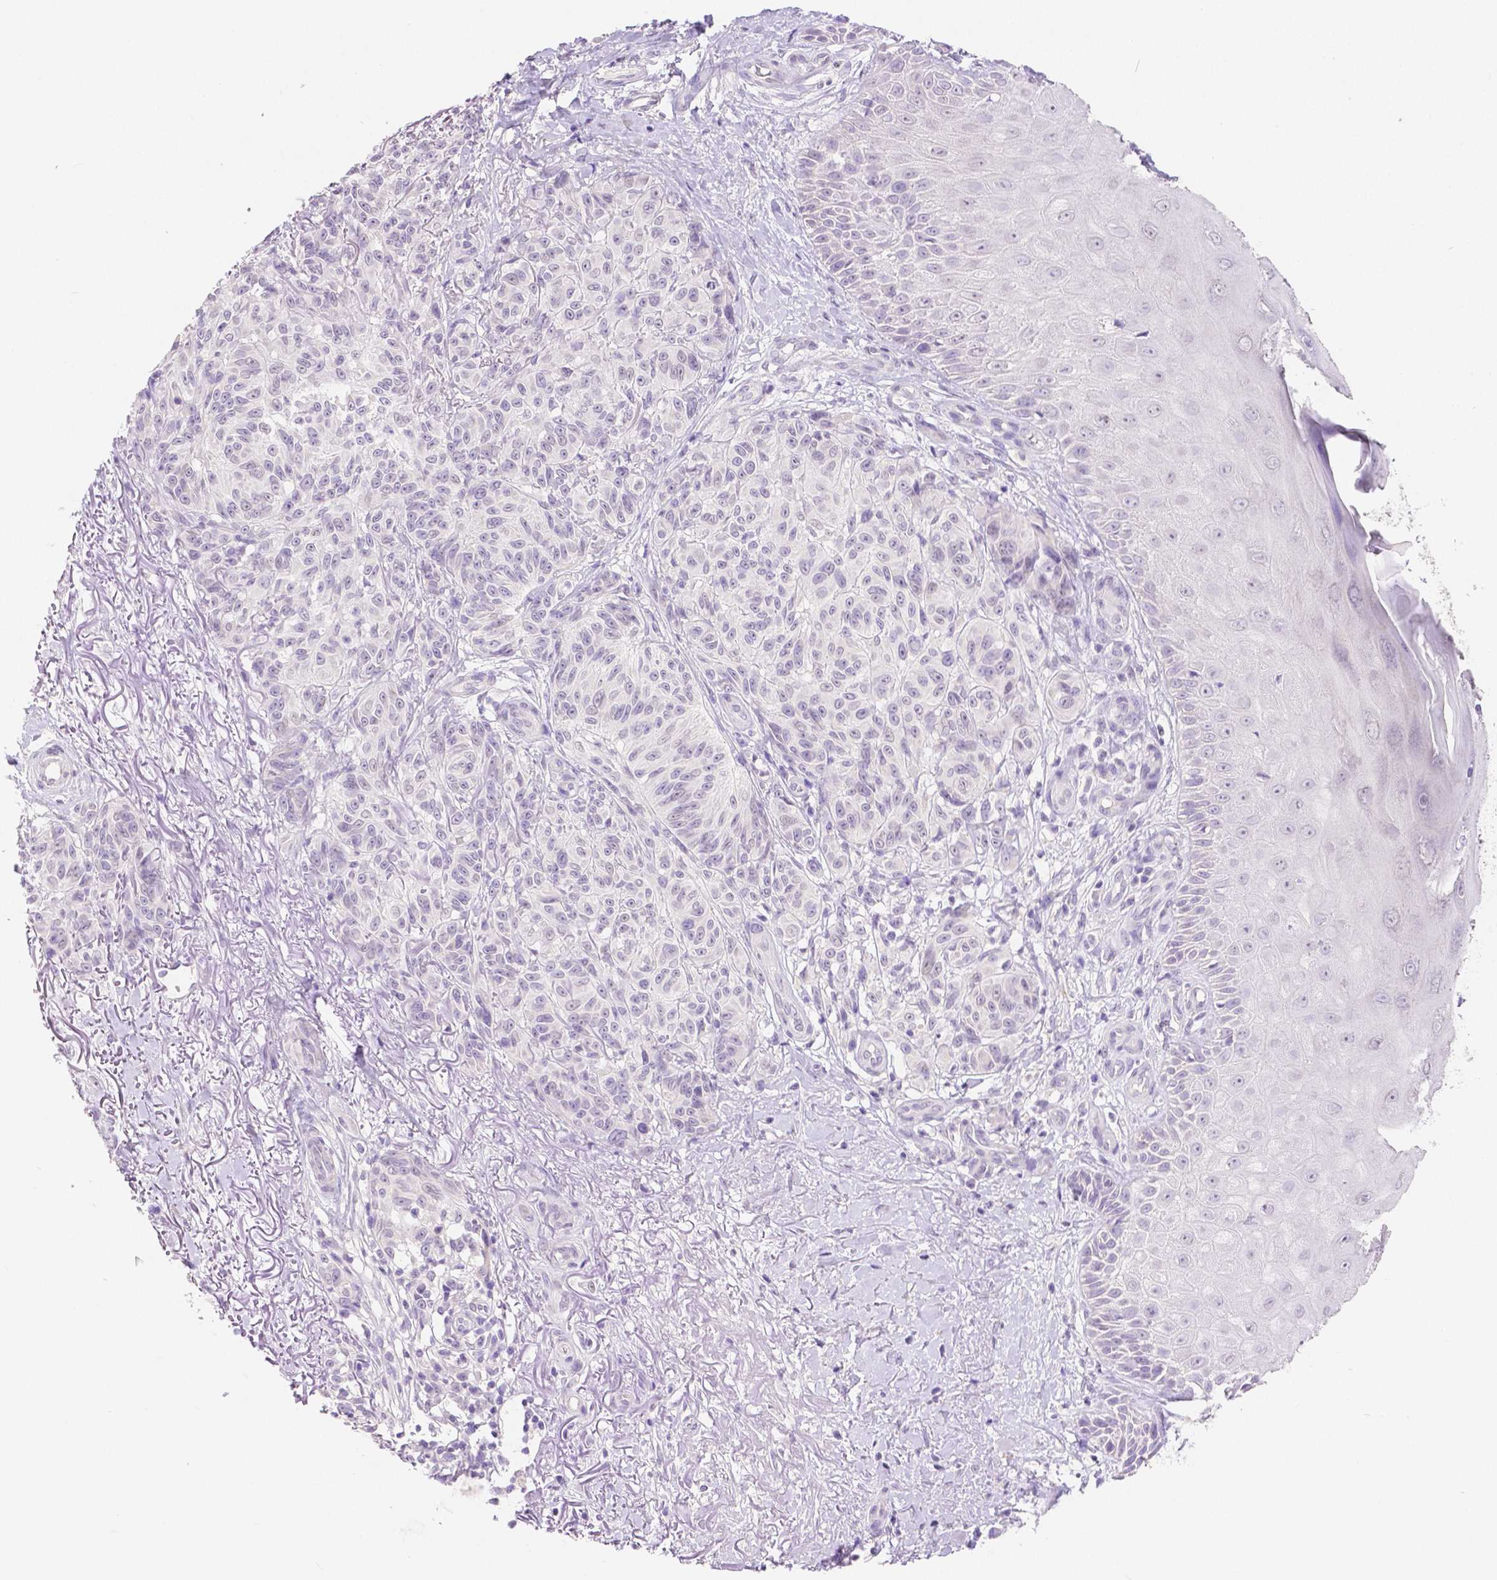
{"staining": {"intensity": "negative", "quantity": "none", "location": "none"}, "tissue": "melanoma", "cell_type": "Tumor cells", "image_type": "cancer", "snomed": [{"axis": "morphology", "description": "Malignant melanoma, NOS"}, {"axis": "topography", "description": "Skin"}], "caption": "Photomicrograph shows no protein staining in tumor cells of malignant melanoma tissue. The staining is performed using DAB brown chromogen with nuclei counter-stained in using hematoxylin.", "gene": "HNF1B", "patient": {"sex": "female", "age": 85}}